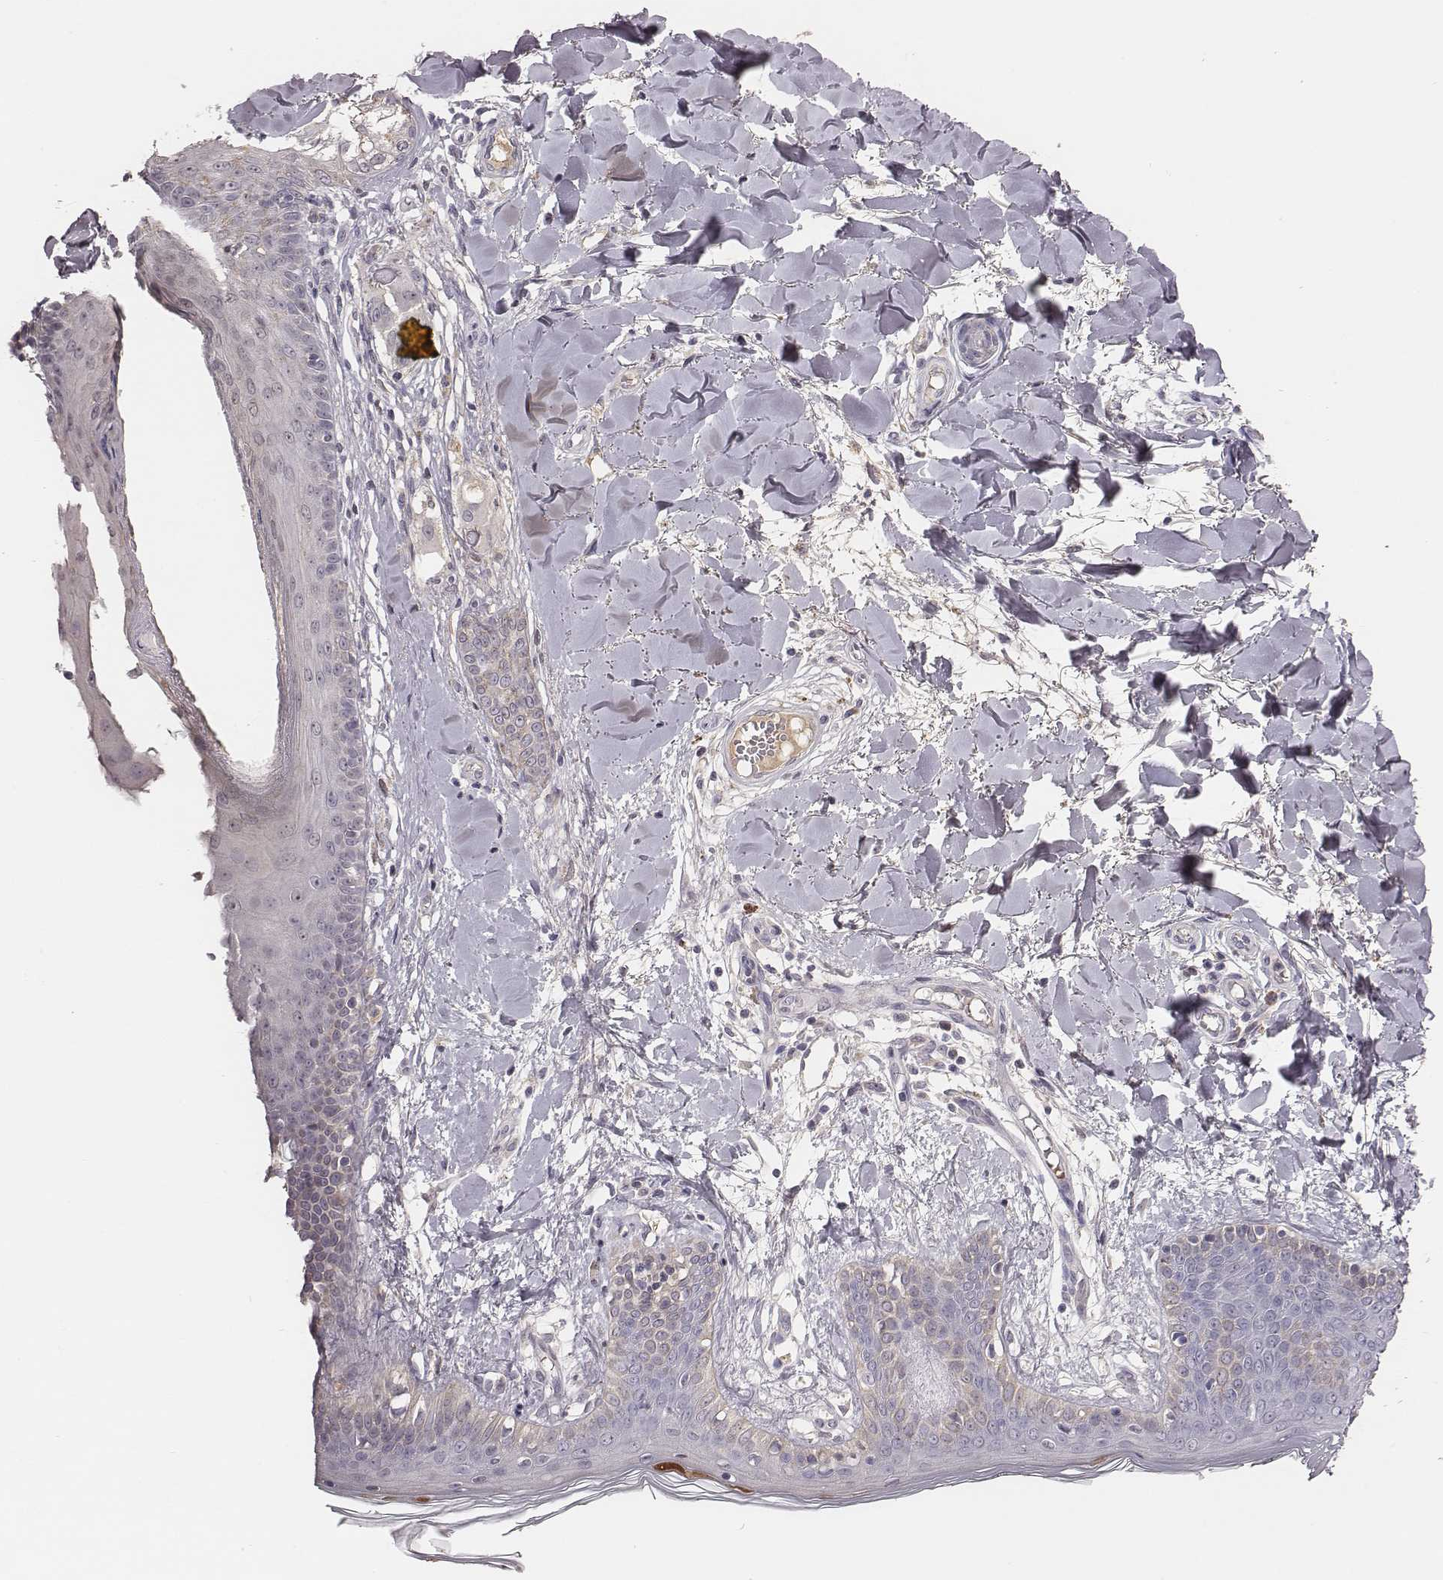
{"staining": {"intensity": "negative", "quantity": "none", "location": "none"}, "tissue": "skin", "cell_type": "Fibroblasts", "image_type": "normal", "snomed": [{"axis": "morphology", "description": "Normal tissue, NOS"}, {"axis": "topography", "description": "Skin"}], "caption": "Protein analysis of normal skin displays no significant expression in fibroblasts. The staining was performed using DAB to visualize the protein expression in brown, while the nuclei were stained in blue with hematoxylin (Magnification: 20x).", "gene": "SLC22A6", "patient": {"sex": "female", "age": 34}}